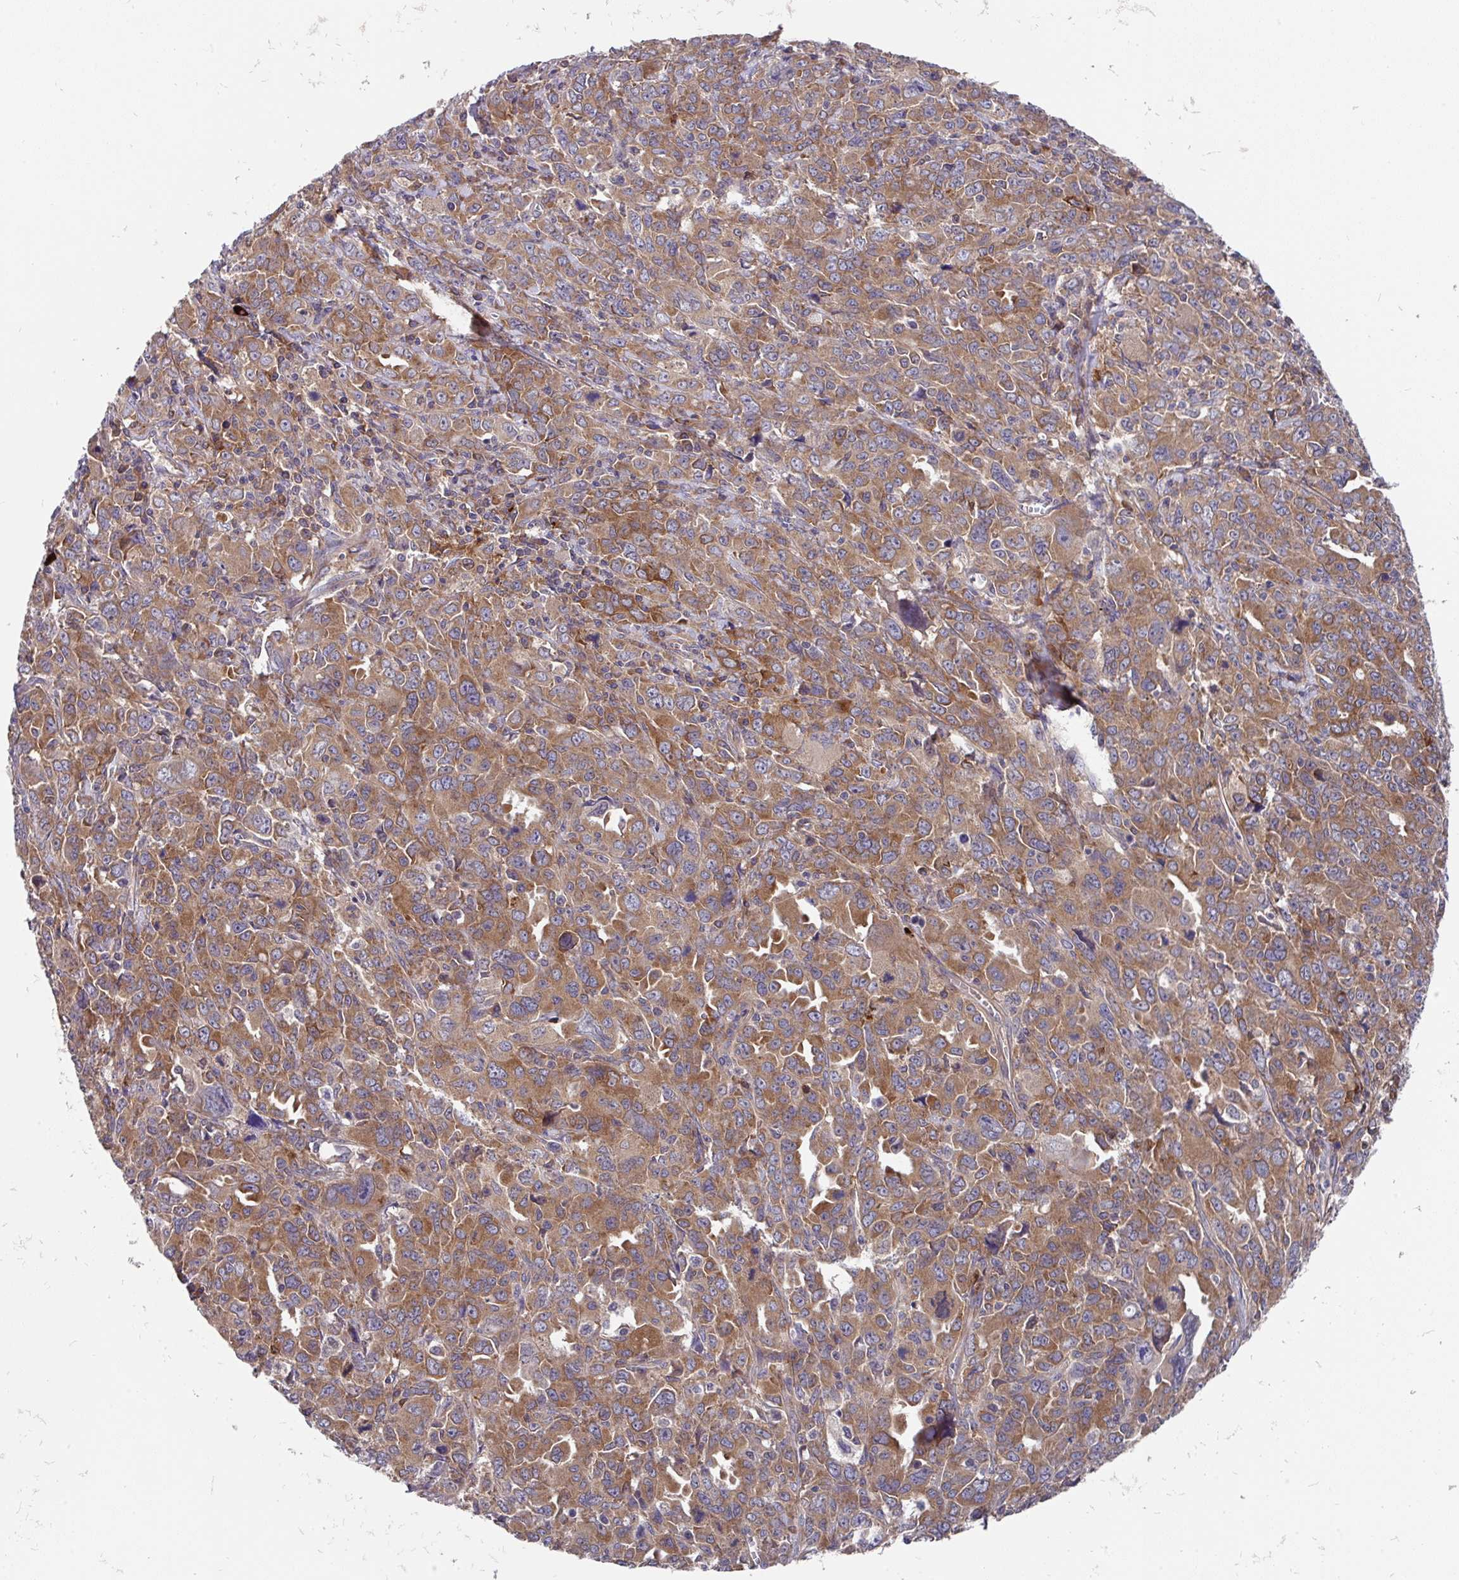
{"staining": {"intensity": "moderate", "quantity": ">75%", "location": "cytoplasmic/membranous"}, "tissue": "ovarian cancer", "cell_type": "Tumor cells", "image_type": "cancer", "snomed": [{"axis": "morphology", "description": "Adenocarcinoma, NOS"}, {"axis": "morphology", "description": "Carcinoma, endometroid"}, {"axis": "topography", "description": "Ovary"}], "caption": "About >75% of tumor cells in human adenocarcinoma (ovarian) exhibit moderate cytoplasmic/membranous protein expression as visualized by brown immunohistochemical staining.", "gene": "EIF4B", "patient": {"sex": "female", "age": 72}}